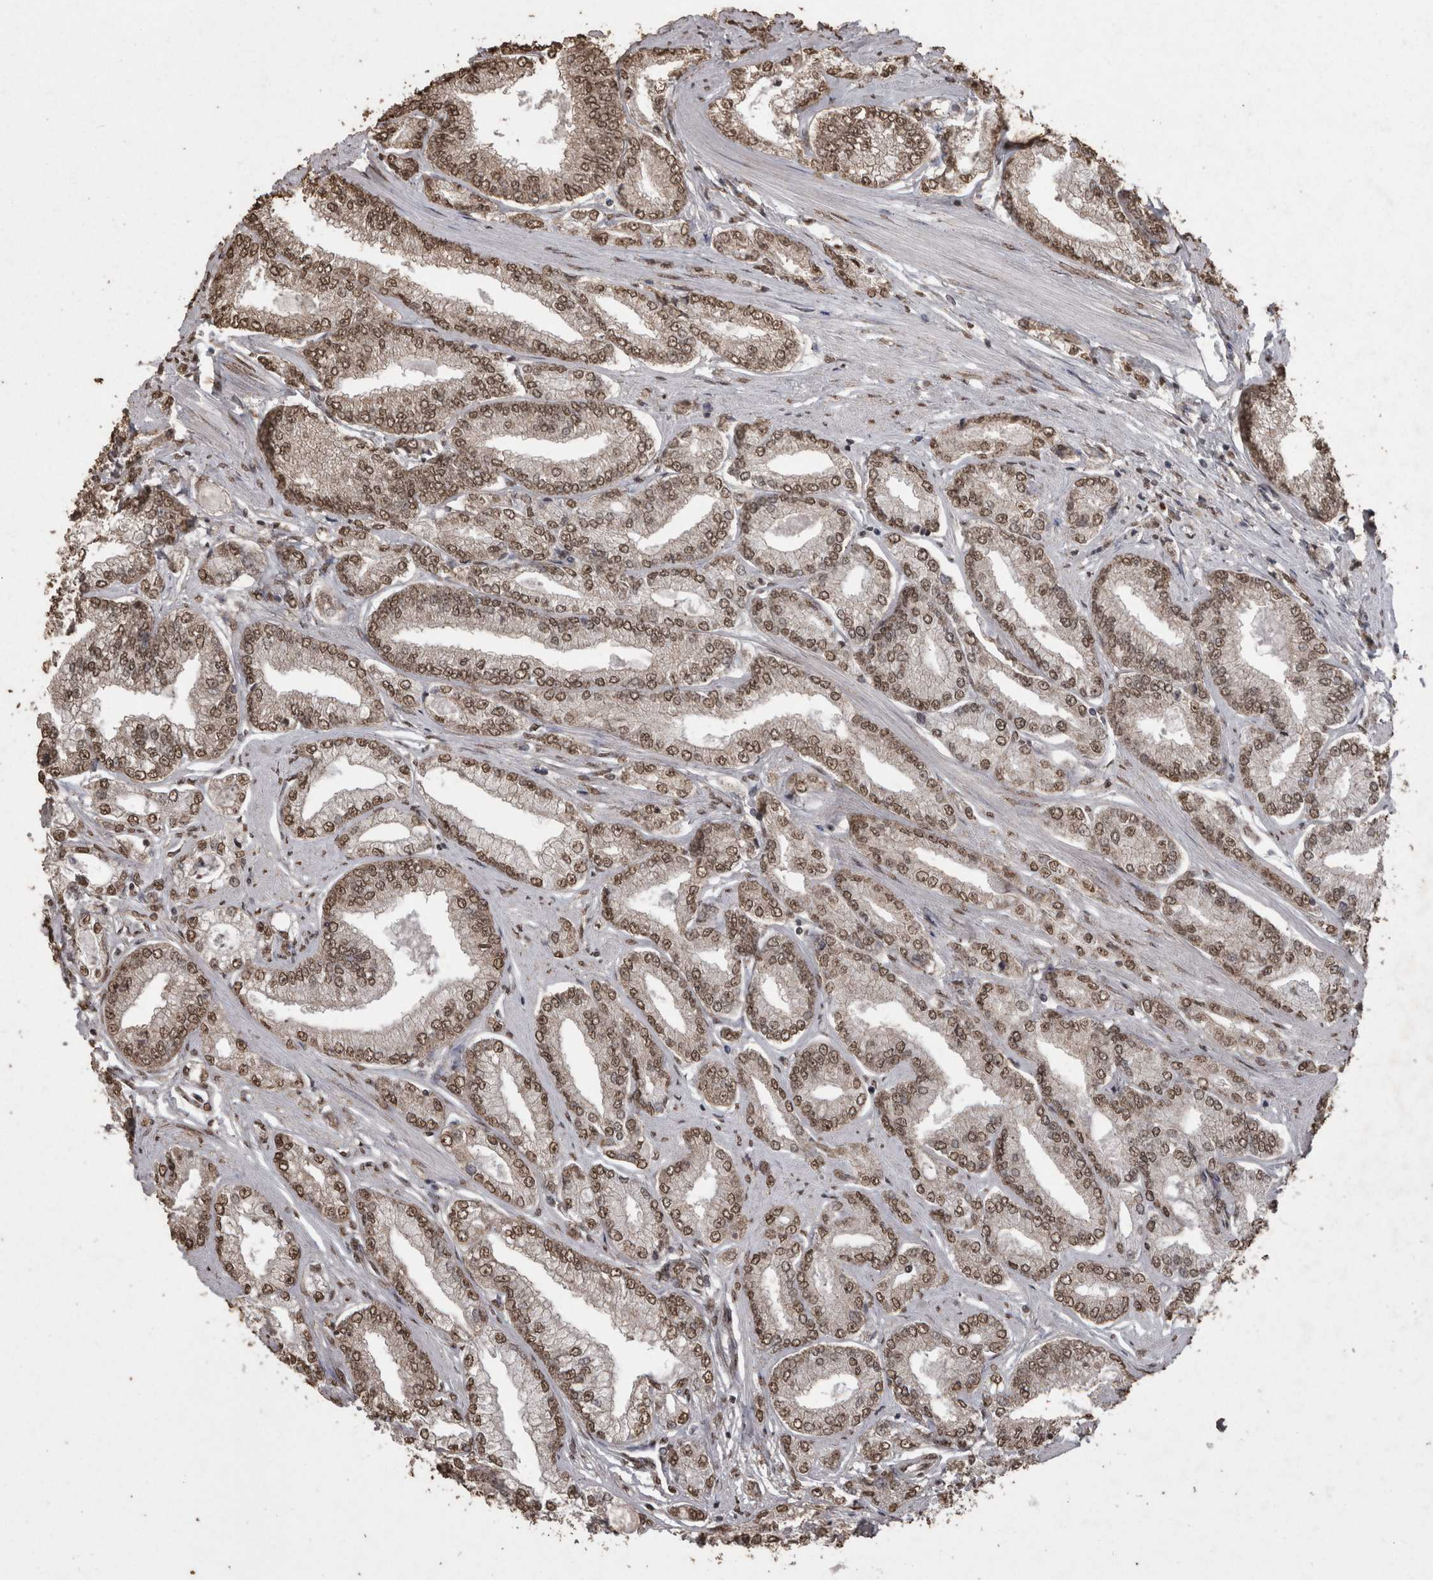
{"staining": {"intensity": "moderate", "quantity": ">75%", "location": "nuclear"}, "tissue": "prostate cancer", "cell_type": "Tumor cells", "image_type": "cancer", "snomed": [{"axis": "morphology", "description": "Adenocarcinoma, Low grade"}, {"axis": "topography", "description": "Prostate"}], "caption": "Immunohistochemistry histopathology image of human prostate cancer stained for a protein (brown), which shows medium levels of moderate nuclear staining in about >75% of tumor cells.", "gene": "SMAD7", "patient": {"sex": "male", "age": 52}}